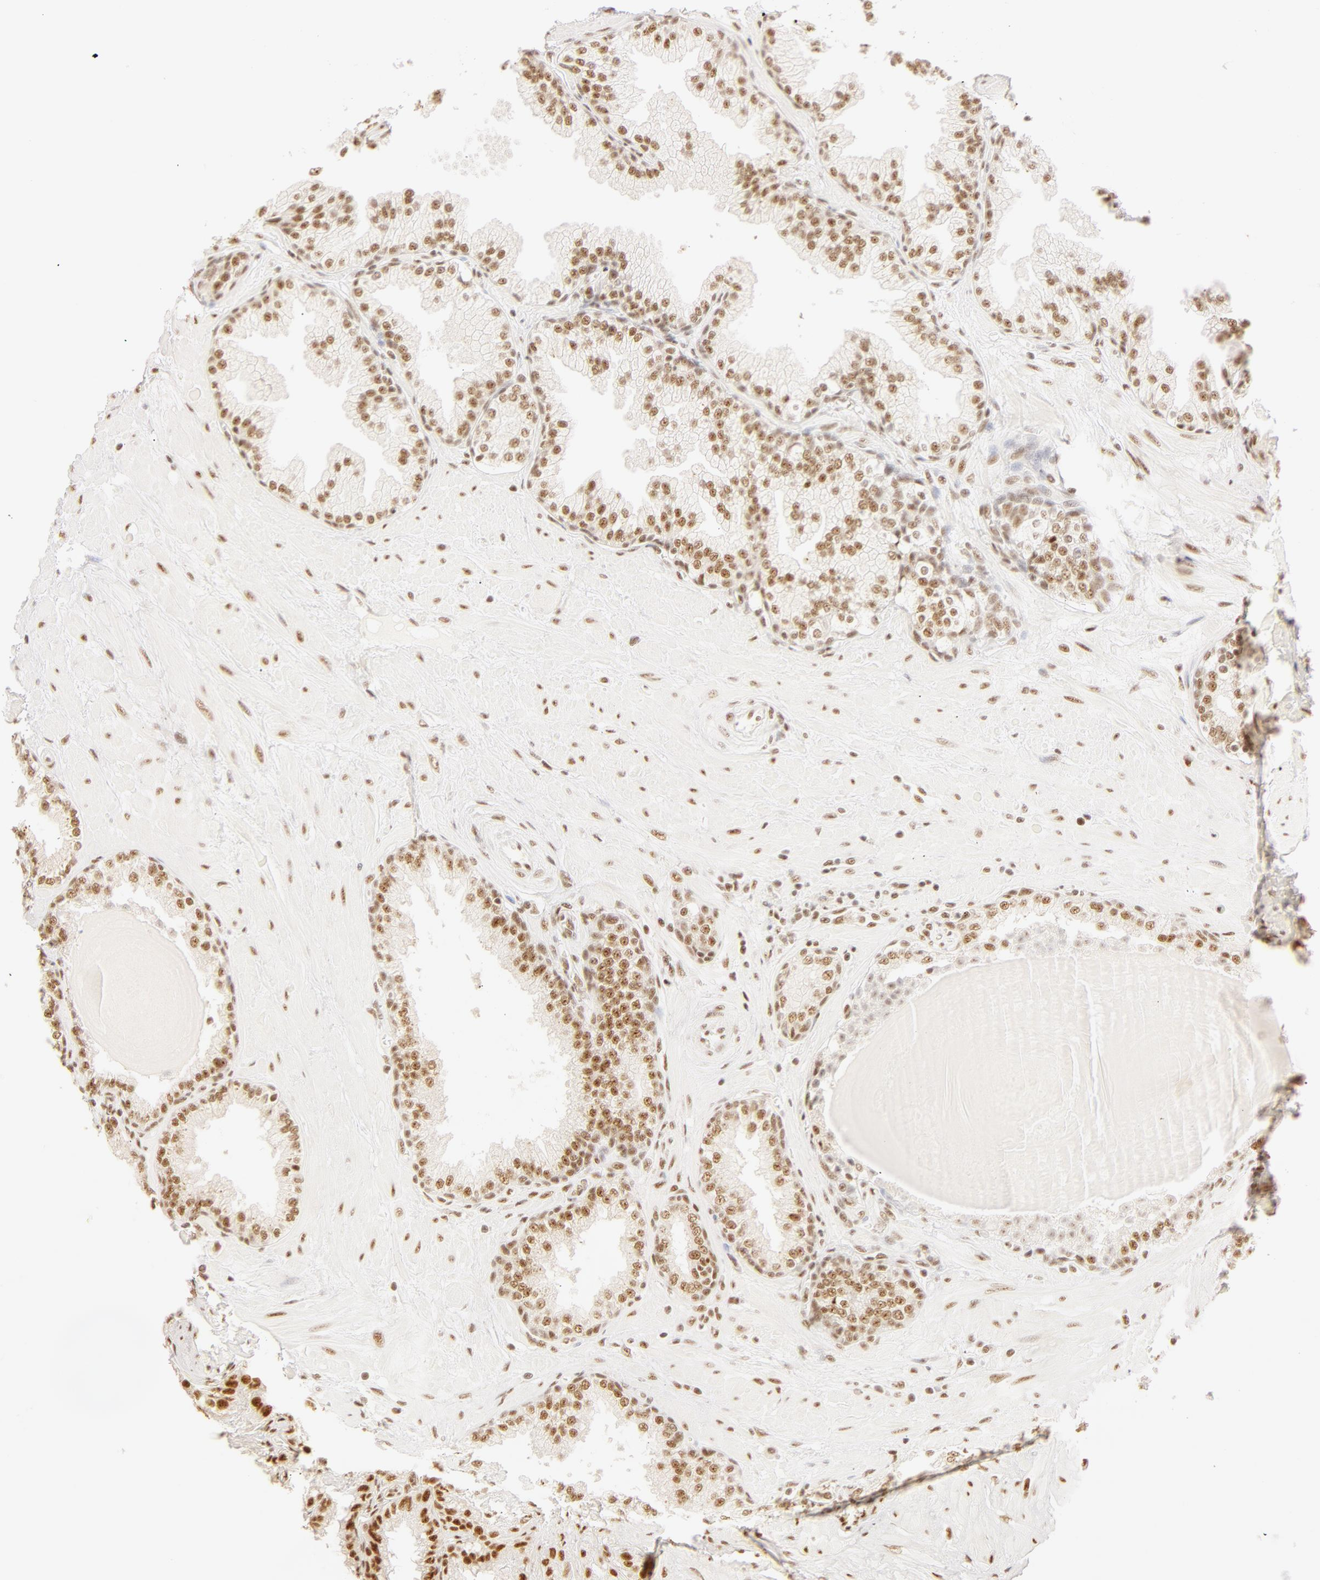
{"staining": {"intensity": "moderate", "quantity": ">75%", "location": "nuclear"}, "tissue": "prostate", "cell_type": "Glandular cells", "image_type": "normal", "snomed": [{"axis": "morphology", "description": "Normal tissue, NOS"}, {"axis": "topography", "description": "Prostate"}], "caption": "This is a micrograph of IHC staining of benign prostate, which shows moderate positivity in the nuclear of glandular cells.", "gene": "RBM39", "patient": {"sex": "male", "age": 51}}